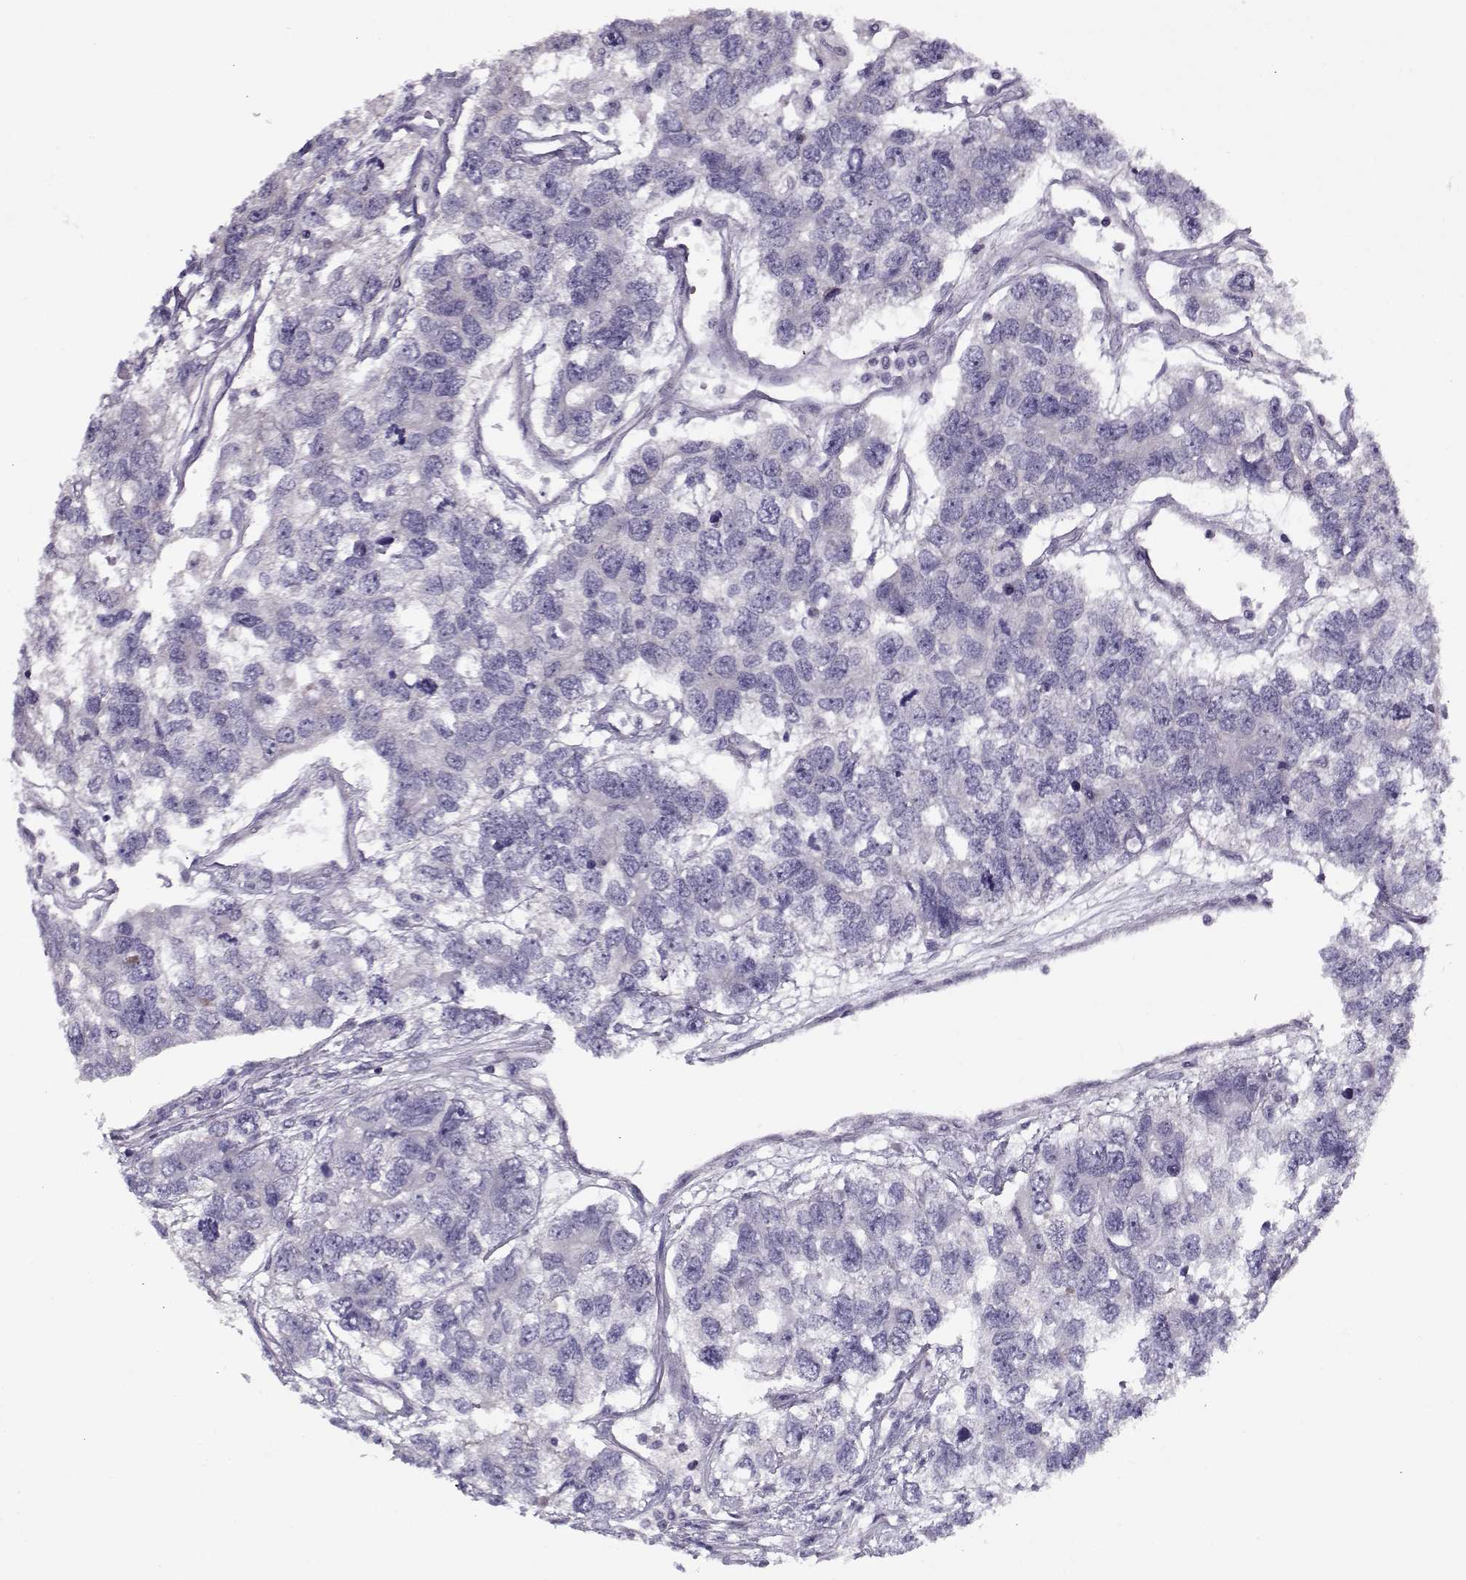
{"staining": {"intensity": "negative", "quantity": "none", "location": "none"}, "tissue": "testis cancer", "cell_type": "Tumor cells", "image_type": "cancer", "snomed": [{"axis": "morphology", "description": "Seminoma, NOS"}, {"axis": "topography", "description": "Testis"}], "caption": "Immunohistochemistry image of neoplastic tissue: human testis seminoma stained with DAB (3,3'-diaminobenzidine) reveals no significant protein positivity in tumor cells.", "gene": "PP2D1", "patient": {"sex": "male", "age": 52}}